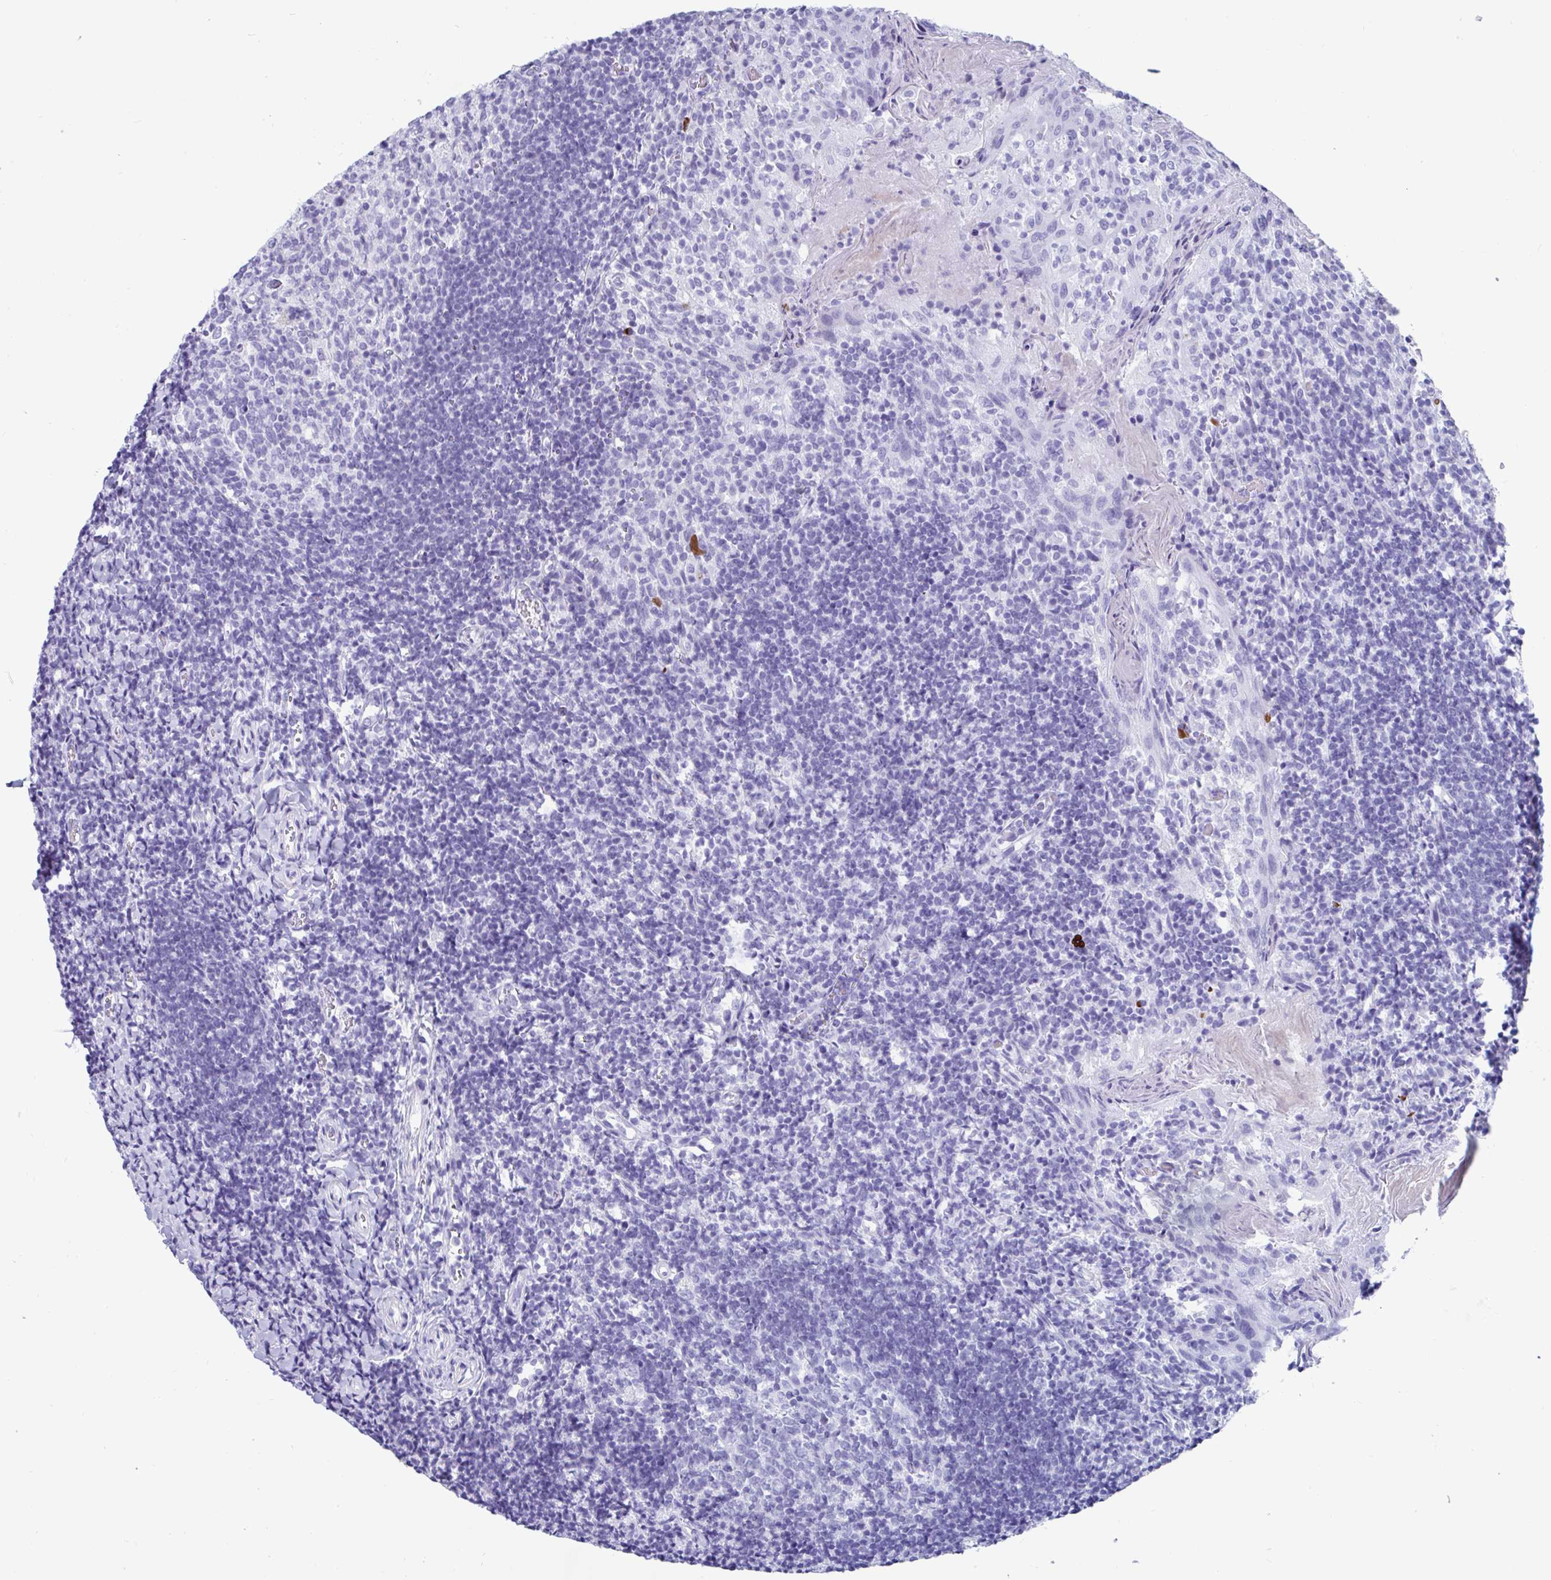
{"staining": {"intensity": "negative", "quantity": "none", "location": "none"}, "tissue": "tonsil", "cell_type": "Germinal center cells", "image_type": "normal", "snomed": [{"axis": "morphology", "description": "Normal tissue, NOS"}, {"axis": "topography", "description": "Tonsil"}], "caption": "Immunohistochemistry (IHC) photomicrograph of normal tonsil: human tonsil stained with DAB (3,3'-diaminobenzidine) exhibits no significant protein expression in germinal center cells. Nuclei are stained in blue.", "gene": "GKN2", "patient": {"sex": "female", "age": 10}}